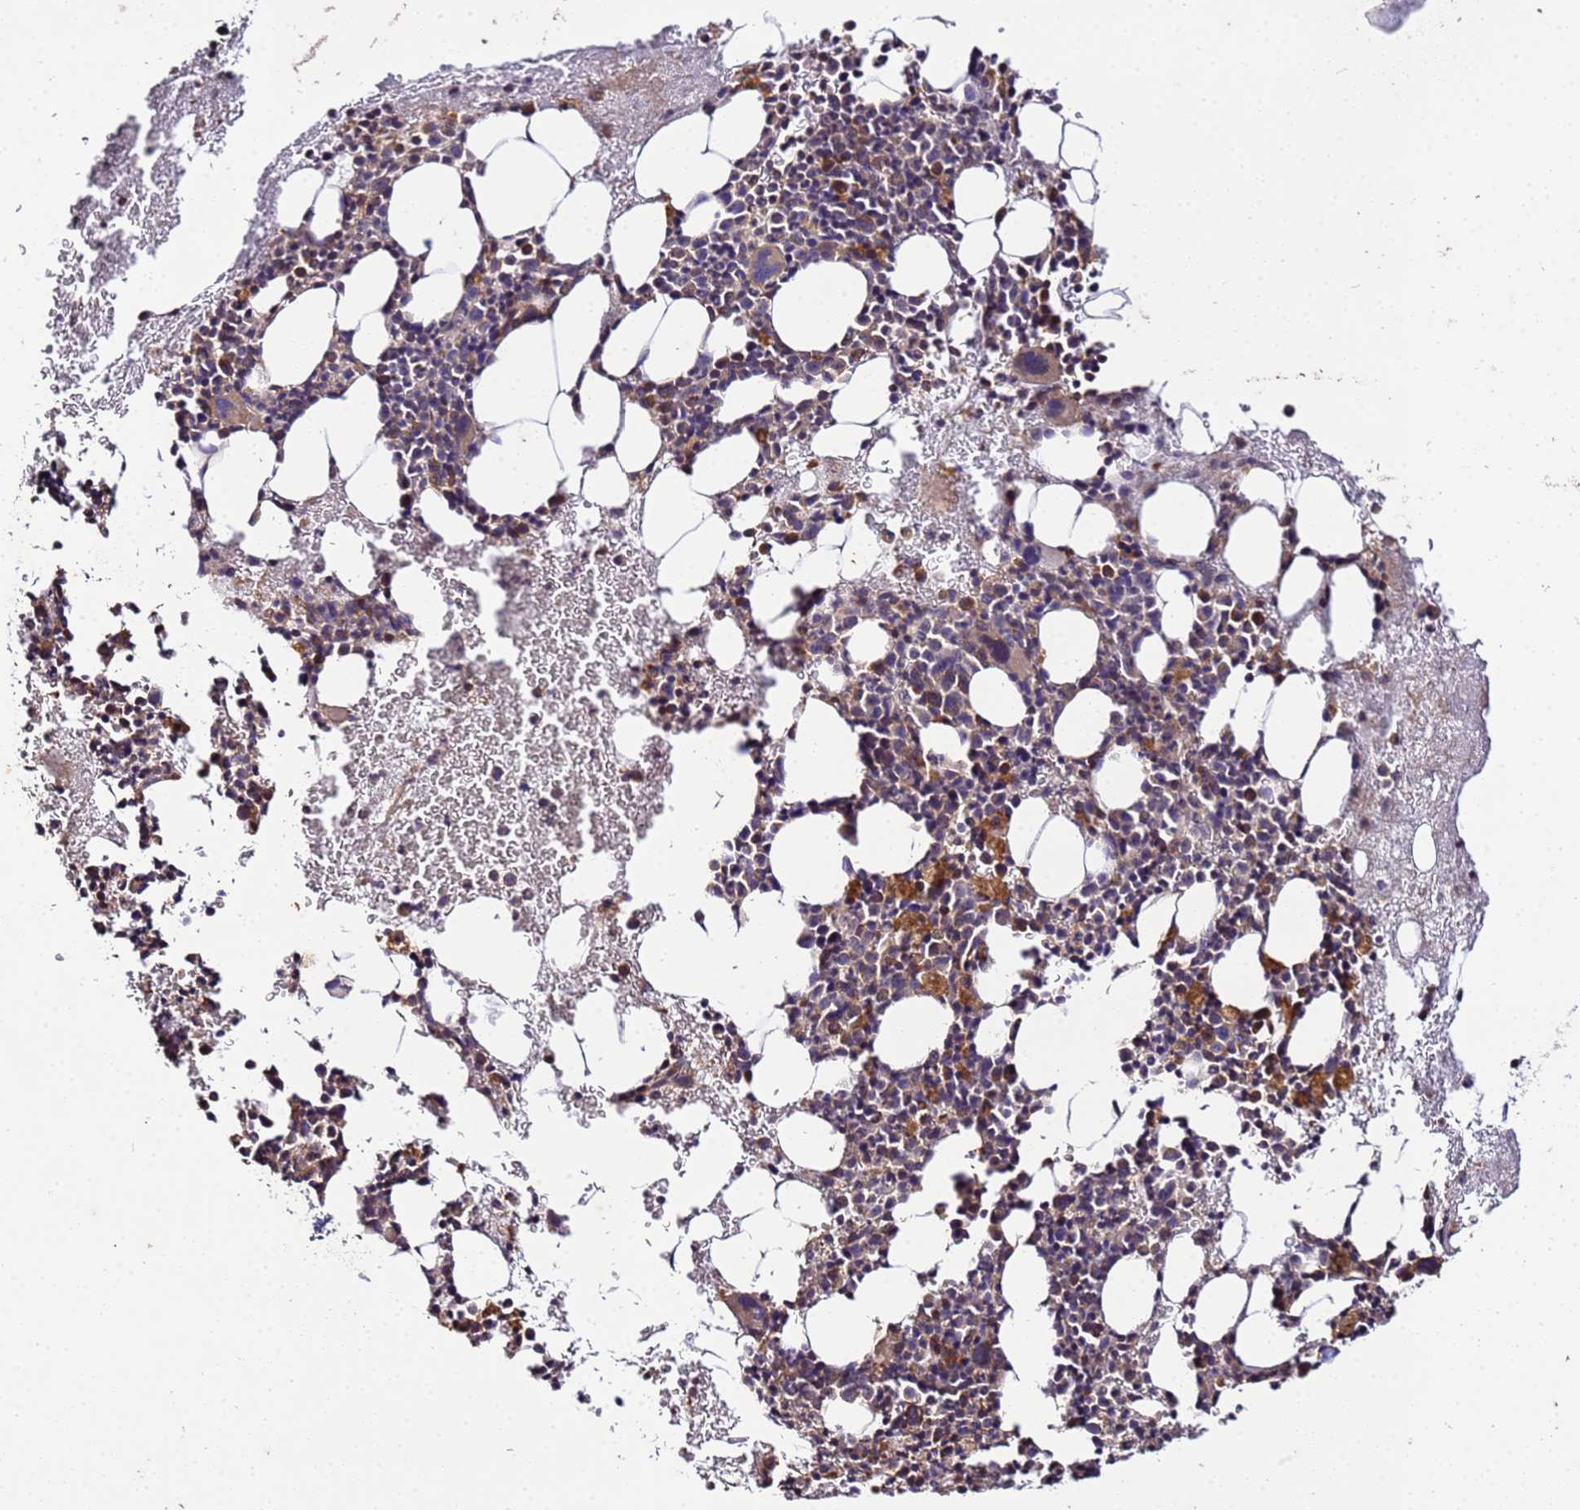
{"staining": {"intensity": "weak", "quantity": "25%-75%", "location": "cytoplasmic/membranous"}, "tissue": "bone marrow", "cell_type": "Hematopoietic cells", "image_type": "normal", "snomed": [{"axis": "morphology", "description": "Normal tissue, NOS"}, {"axis": "topography", "description": "Bone marrow"}], "caption": "IHC image of normal bone marrow stained for a protein (brown), which exhibits low levels of weak cytoplasmic/membranous positivity in approximately 25%-75% of hematopoietic cells.", "gene": "GSPT2", "patient": {"sex": "female", "age": 37}}